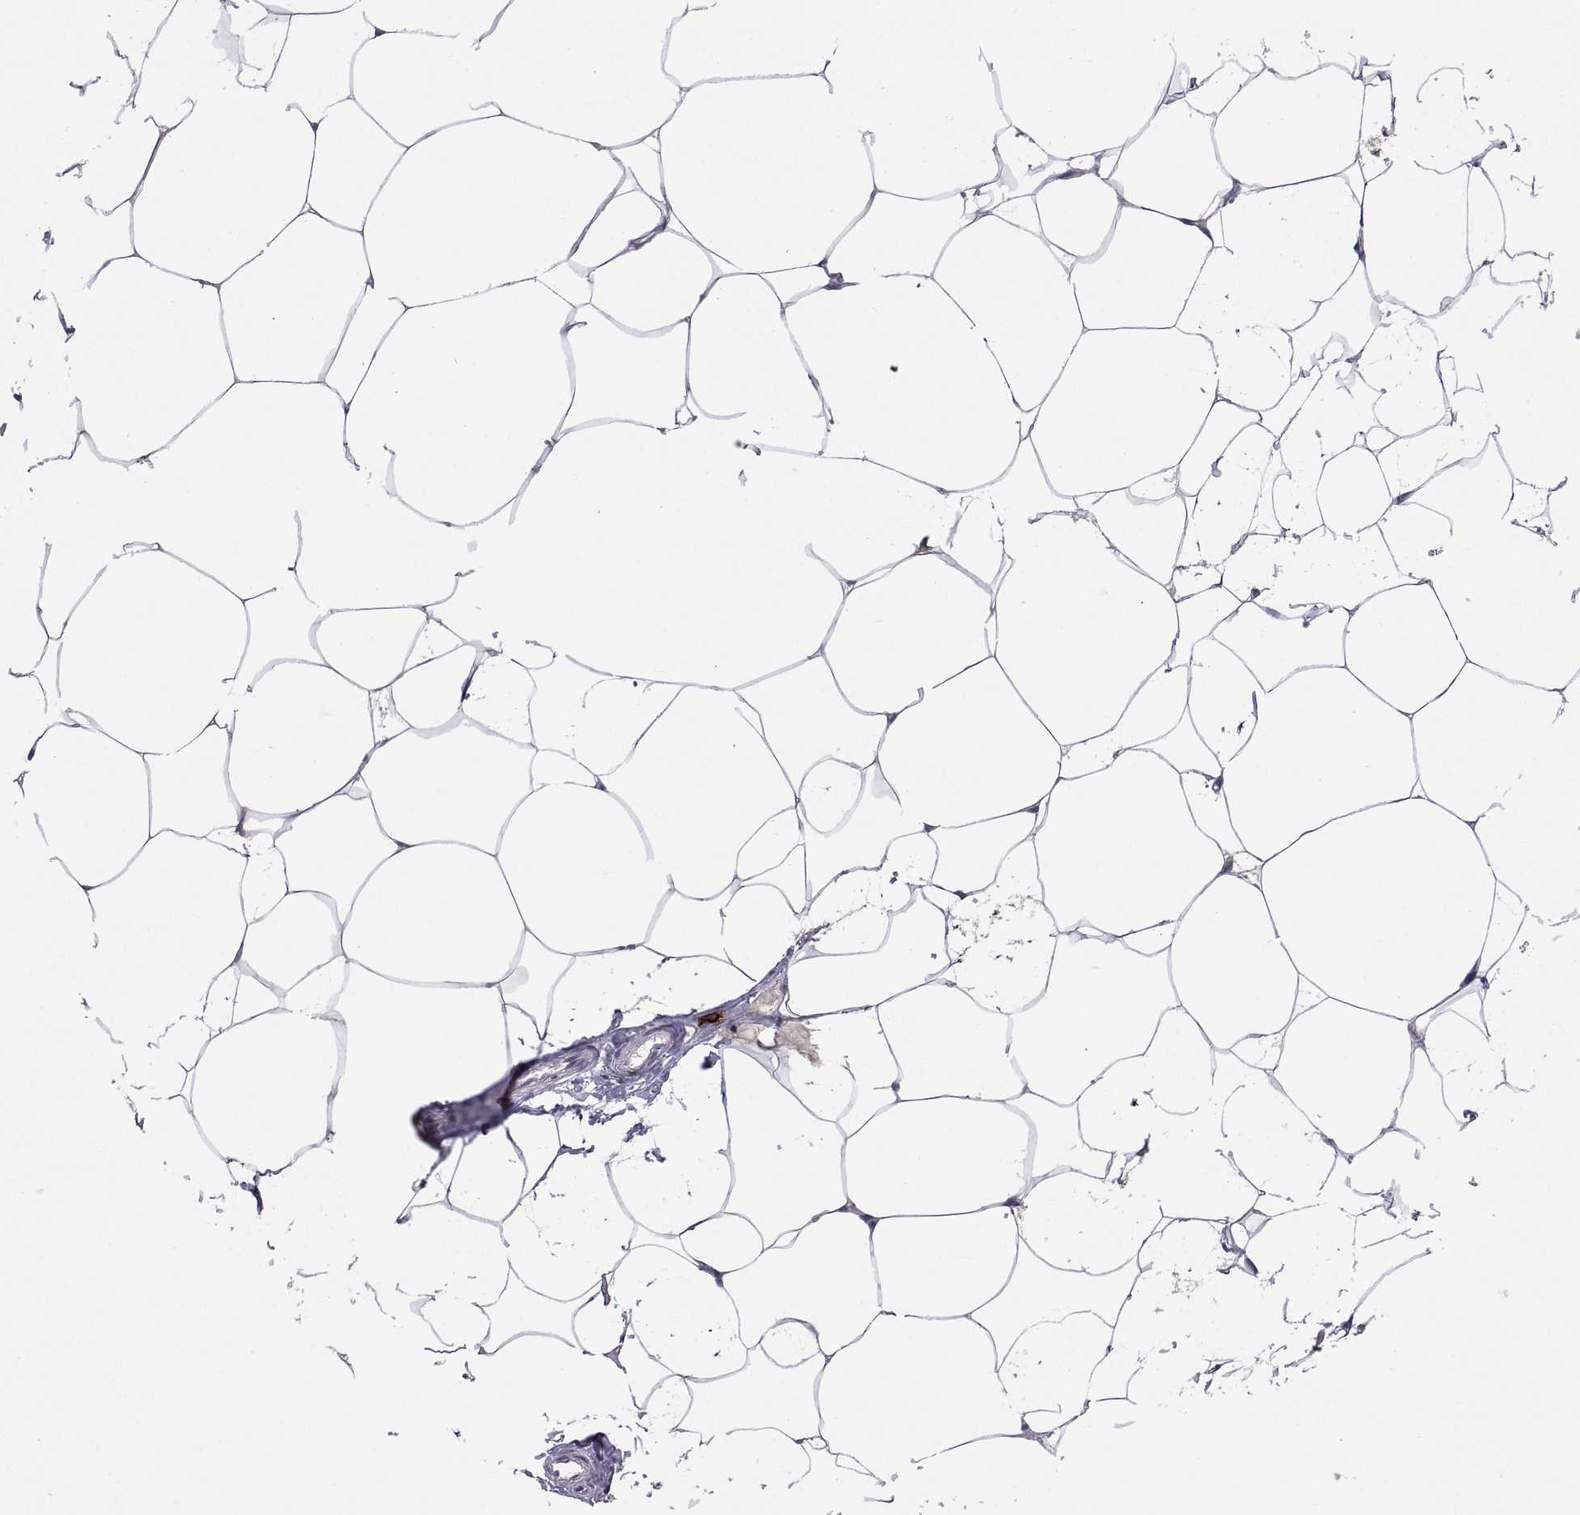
{"staining": {"intensity": "negative", "quantity": "none", "location": "none"}, "tissue": "breast", "cell_type": "Adipocytes", "image_type": "normal", "snomed": [{"axis": "morphology", "description": "Normal tissue, NOS"}, {"axis": "topography", "description": "Breast"}], "caption": "IHC histopathology image of normal human breast stained for a protein (brown), which displays no staining in adipocytes.", "gene": "MS4A1", "patient": {"sex": "female", "age": 32}}